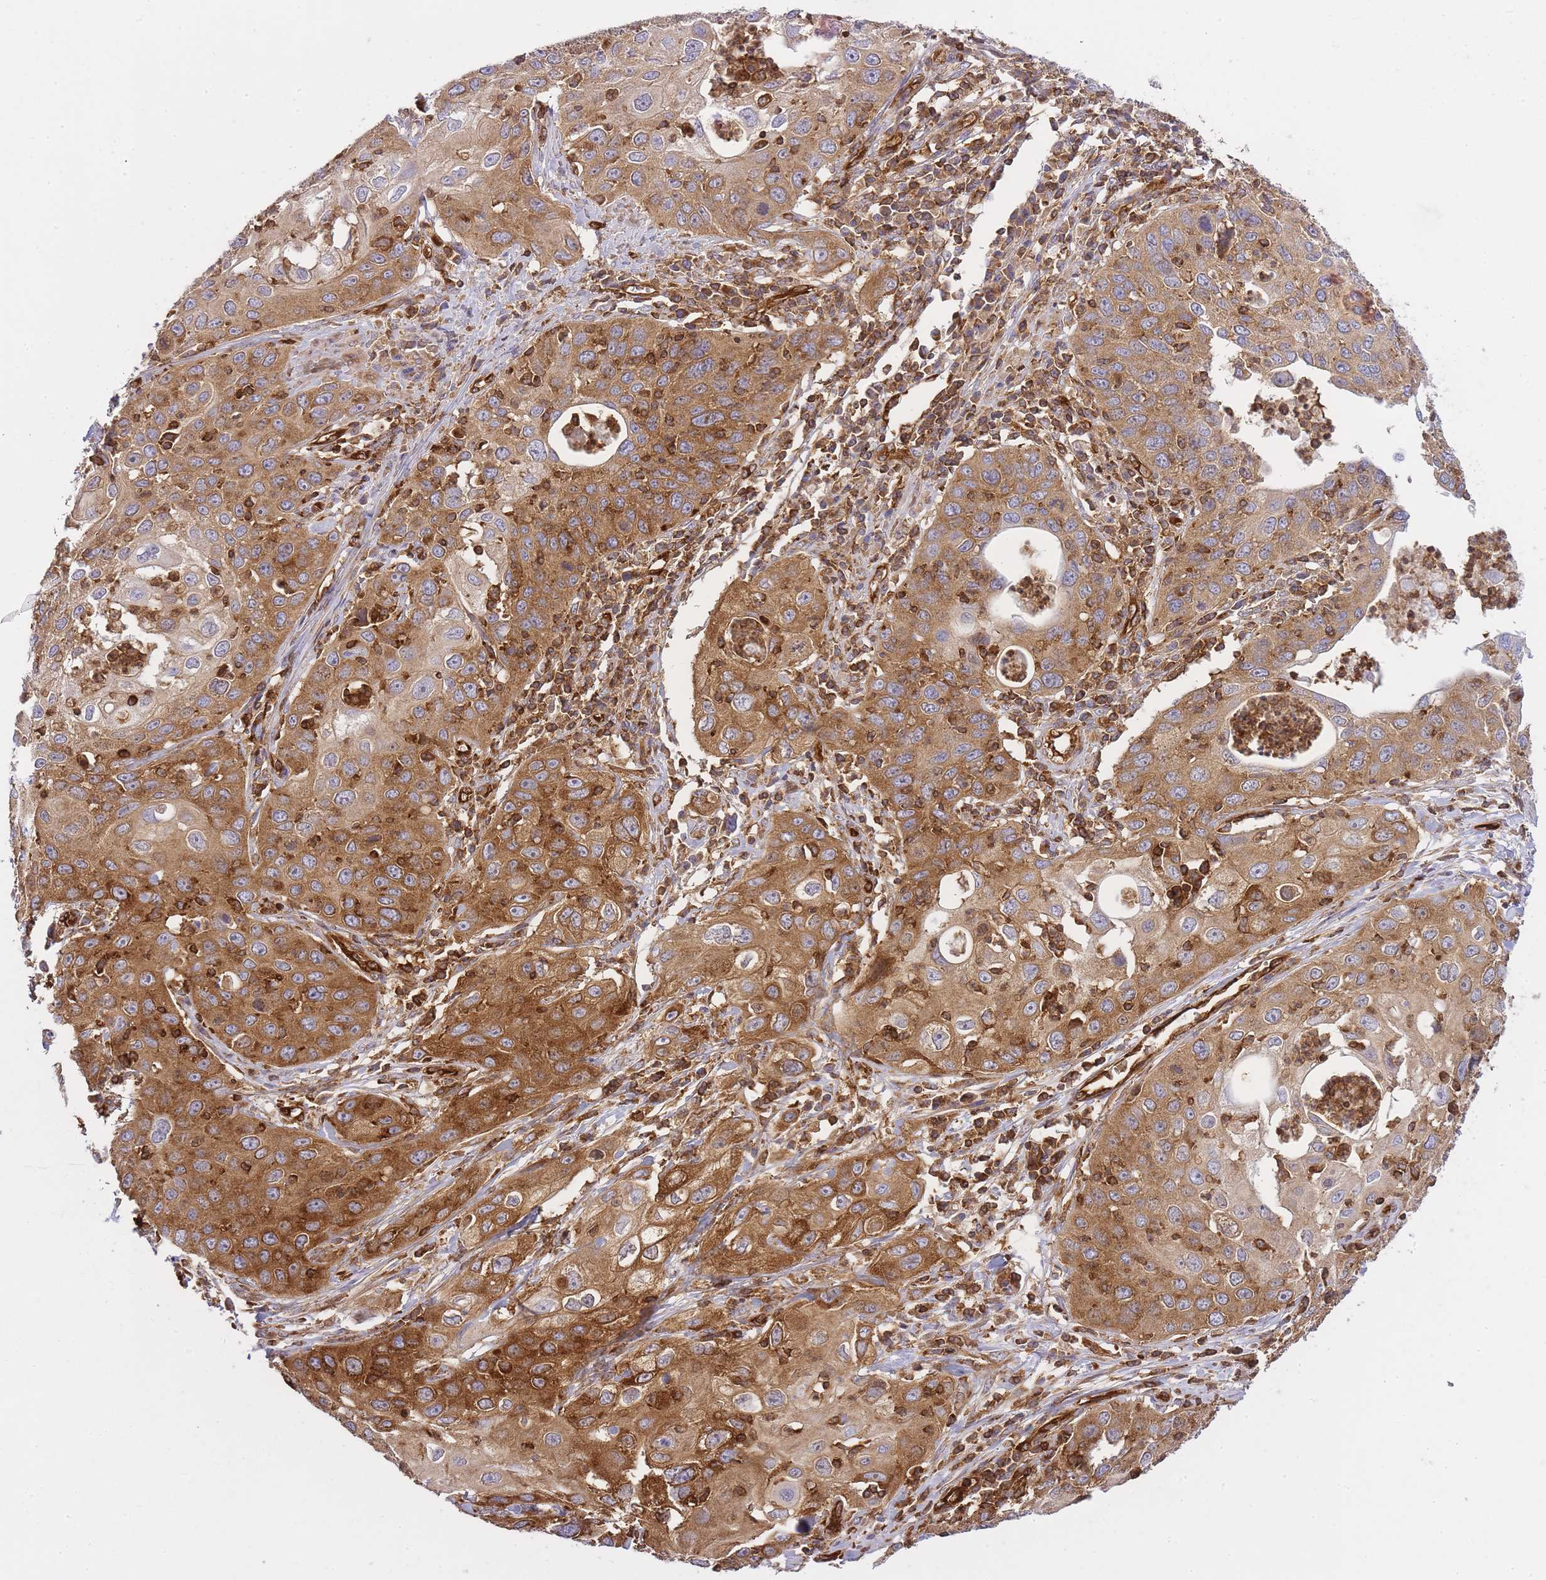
{"staining": {"intensity": "strong", "quantity": ">75%", "location": "cytoplasmic/membranous"}, "tissue": "cervical cancer", "cell_type": "Tumor cells", "image_type": "cancer", "snomed": [{"axis": "morphology", "description": "Squamous cell carcinoma, NOS"}, {"axis": "topography", "description": "Cervix"}], "caption": "High-magnification brightfield microscopy of cervical squamous cell carcinoma stained with DAB (brown) and counterstained with hematoxylin (blue). tumor cells exhibit strong cytoplasmic/membranous expression is appreciated in approximately>75% of cells.", "gene": "MSN", "patient": {"sex": "female", "age": 36}}